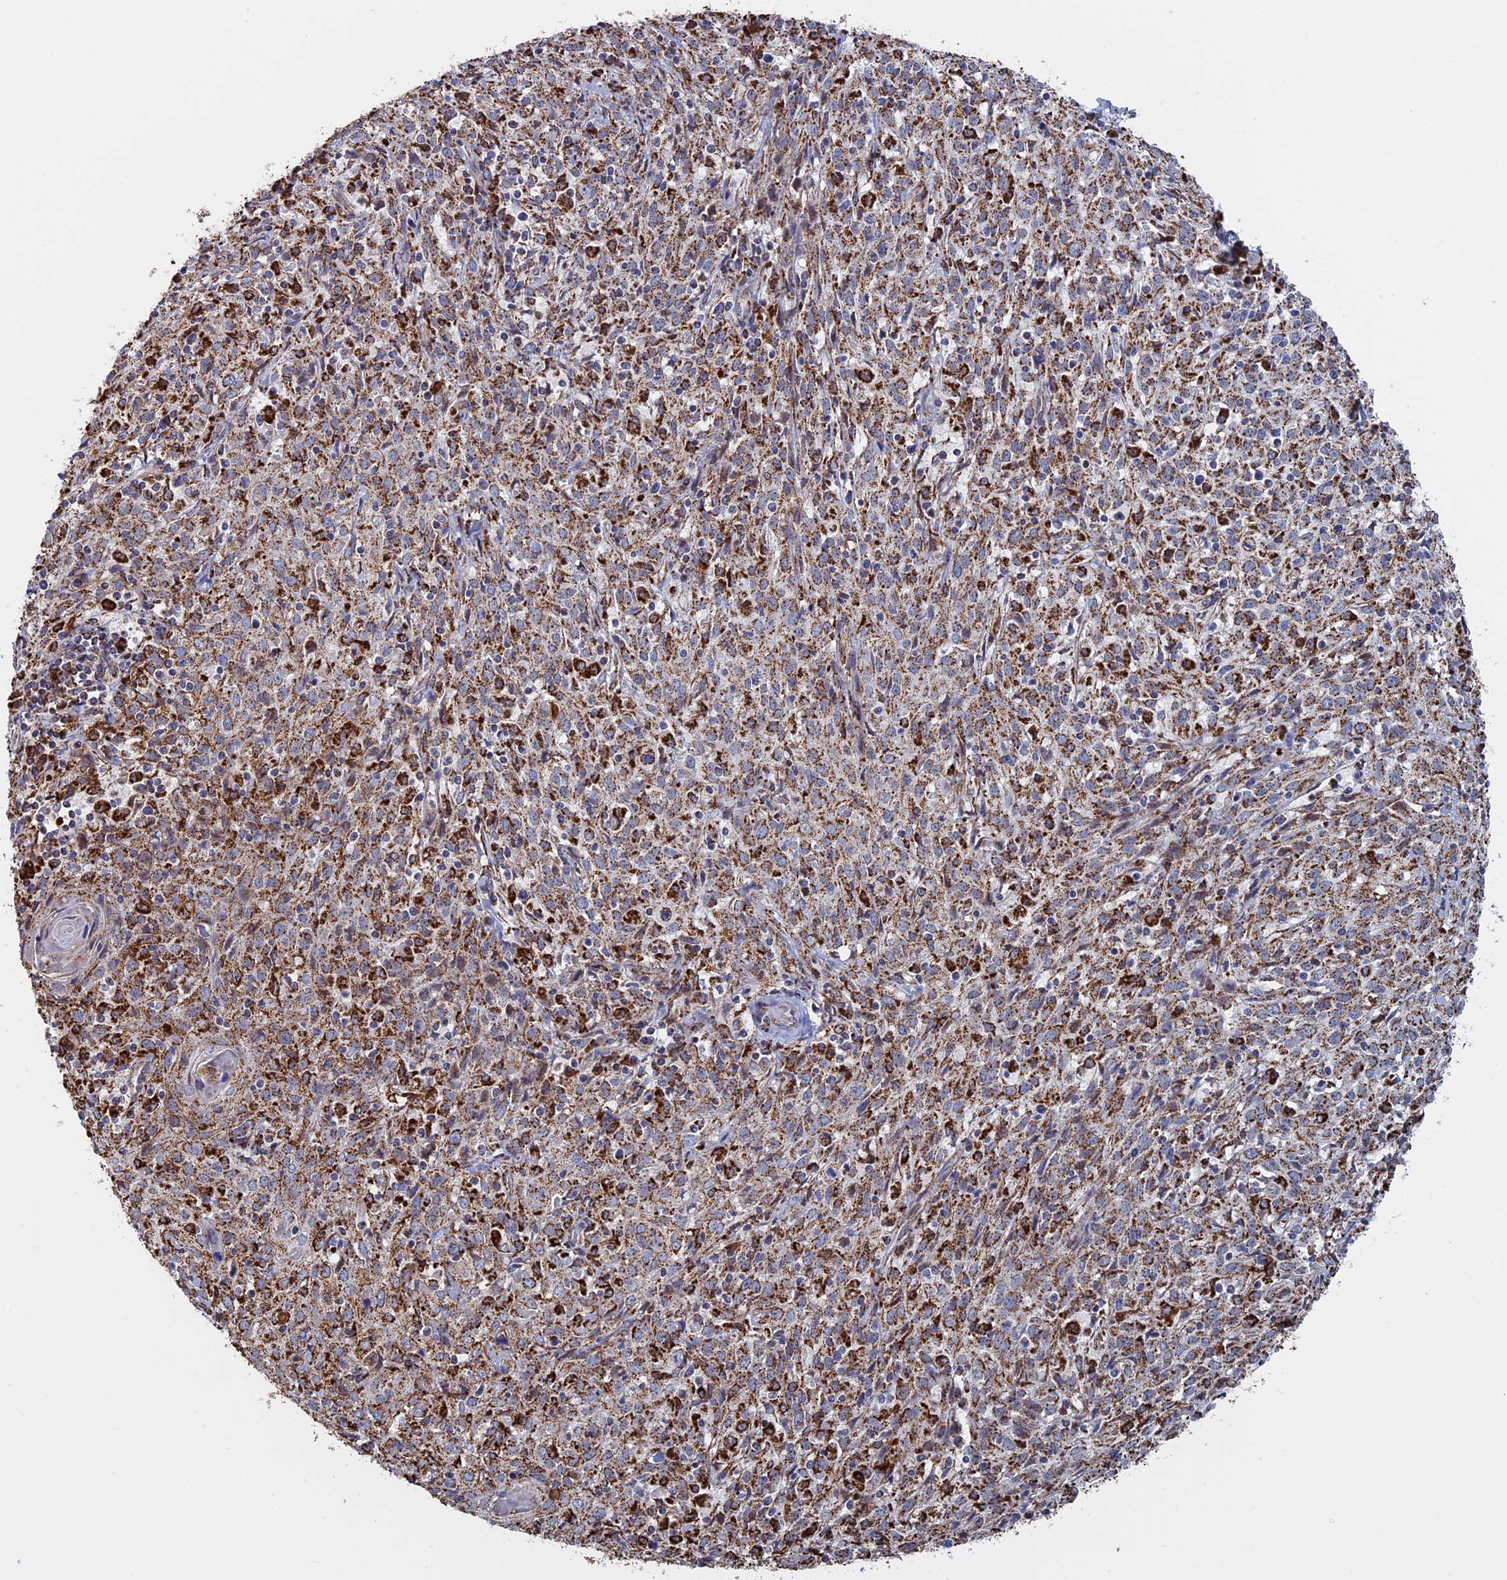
{"staining": {"intensity": "moderate", "quantity": ">75%", "location": "cytoplasmic/membranous"}, "tissue": "cervical cancer", "cell_type": "Tumor cells", "image_type": "cancer", "snomed": [{"axis": "morphology", "description": "Squamous cell carcinoma, NOS"}, {"axis": "topography", "description": "Cervix"}], "caption": "Cervical cancer stained with a brown dye reveals moderate cytoplasmic/membranous positive expression in about >75% of tumor cells.", "gene": "SEC24D", "patient": {"sex": "female", "age": 57}}